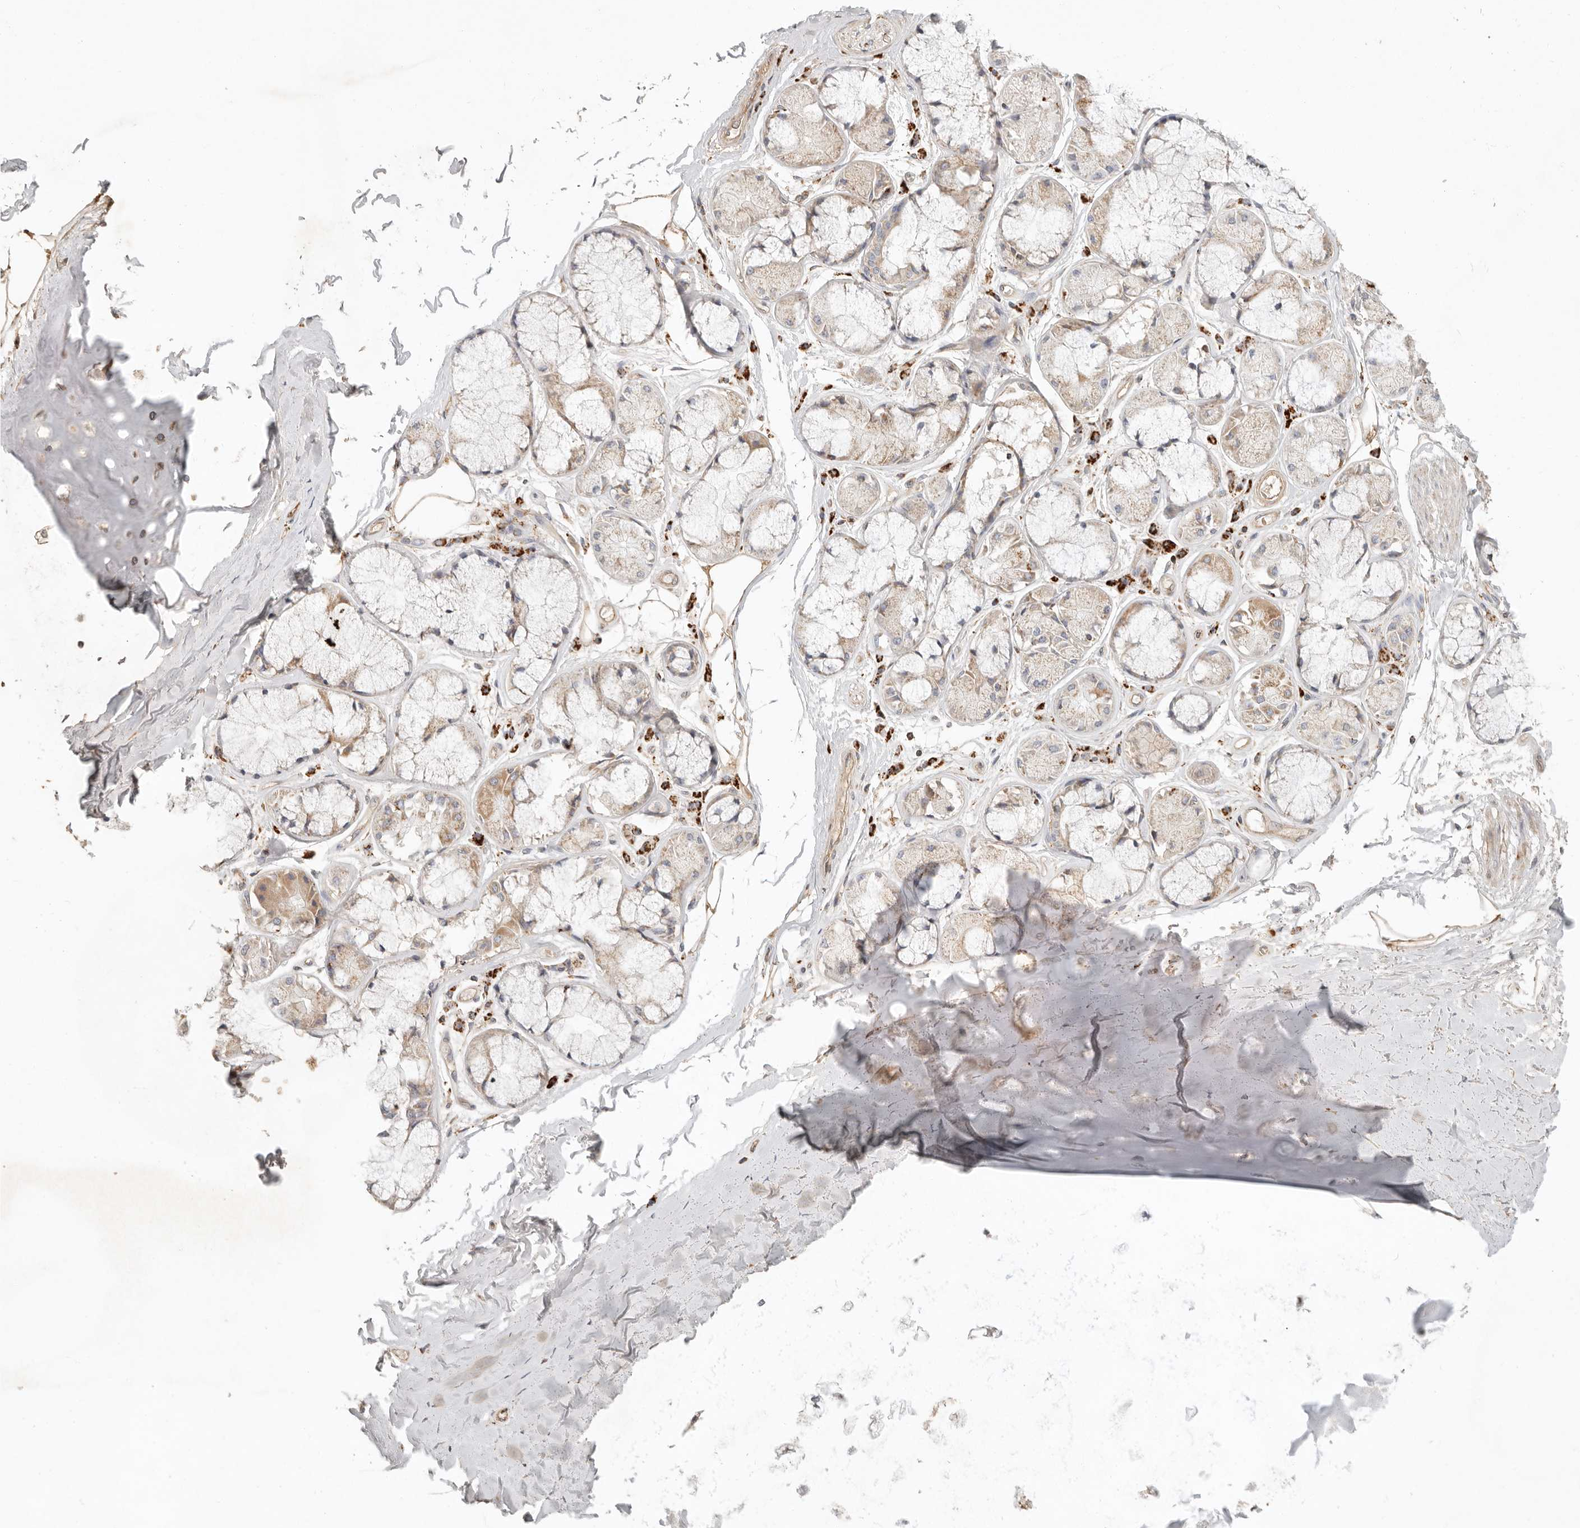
{"staining": {"intensity": "weak", "quantity": ">75%", "location": "cytoplasmic/membranous"}, "tissue": "adipose tissue", "cell_type": "Adipocytes", "image_type": "normal", "snomed": [{"axis": "morphology", "description": "Normal tissue, NOS"}, {"axis": "topography", "description": "Bronchus"}], "caption": "Immunohistochemistry staining of unremarkable adipose tissue, which shows low levels of weak cytoplasmic/membranous expression in about >75% of adipocytes indicating weak cytoplasmic/membranous protein expression. The staining was performed using DAB (3,3'-diaminobenzidine) (brown) for protein detection and nuclei were counterstained in hematoxylin (blue).", "gene": "ARHGEF10L", "patient": {"sex": "male", "age": 66}}